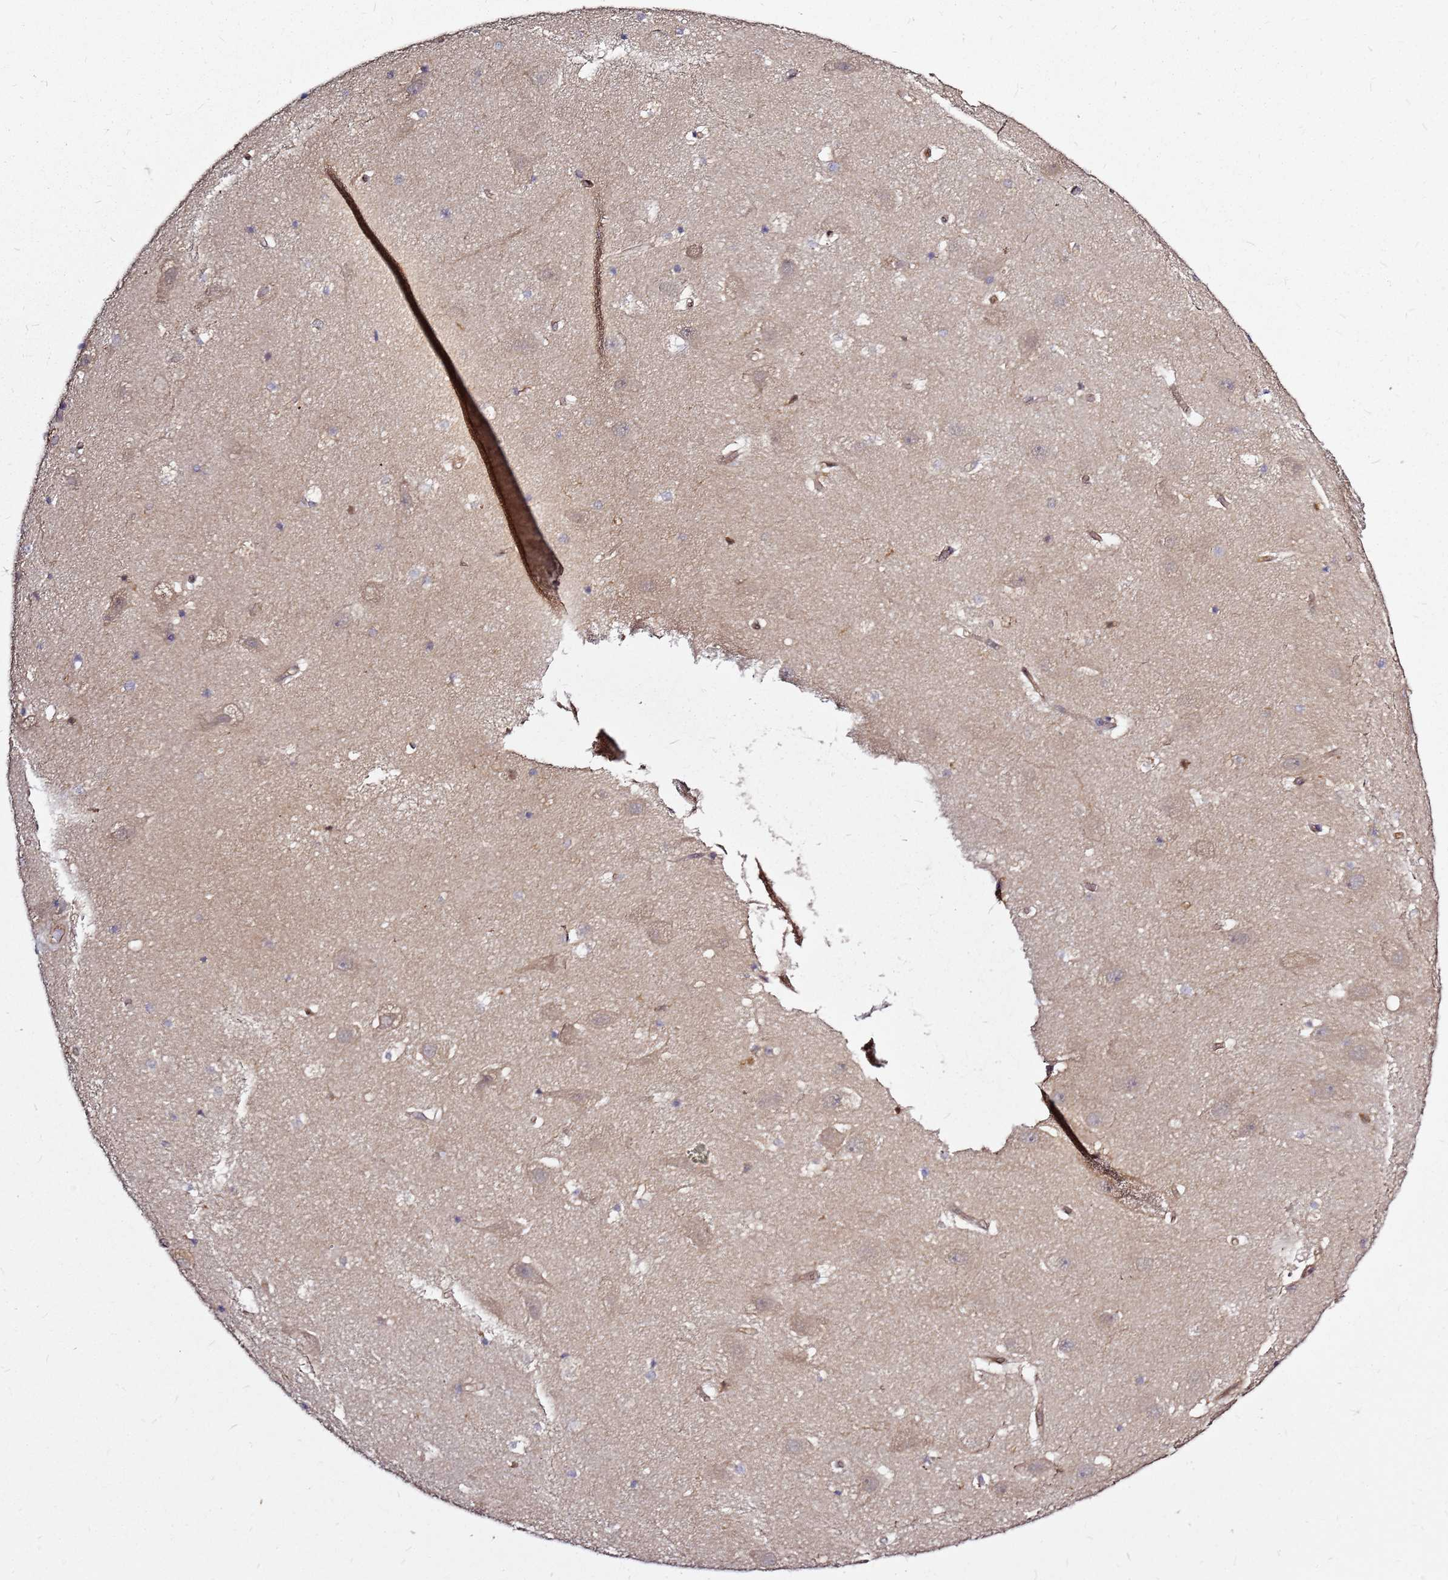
{"staining": {"intensity": "negative", "quantity": "none", "location": "none"}, "tissue": "hippocampus", "cell_type": "Glial cells", "image_type": "normal", "snomed": [{"axis": "morphology", "description": "Normal tissue, NOS"}, {"axis": "topography", "description": "Hippocampus"}], "caption": "There is no significant staining in glial cells of hippocampus. (DAB (3,3'-diaminobenzidine) IHC, high magnification).", "gene": "NUDT14", "patient": {"sex": "female", "age": 52}}